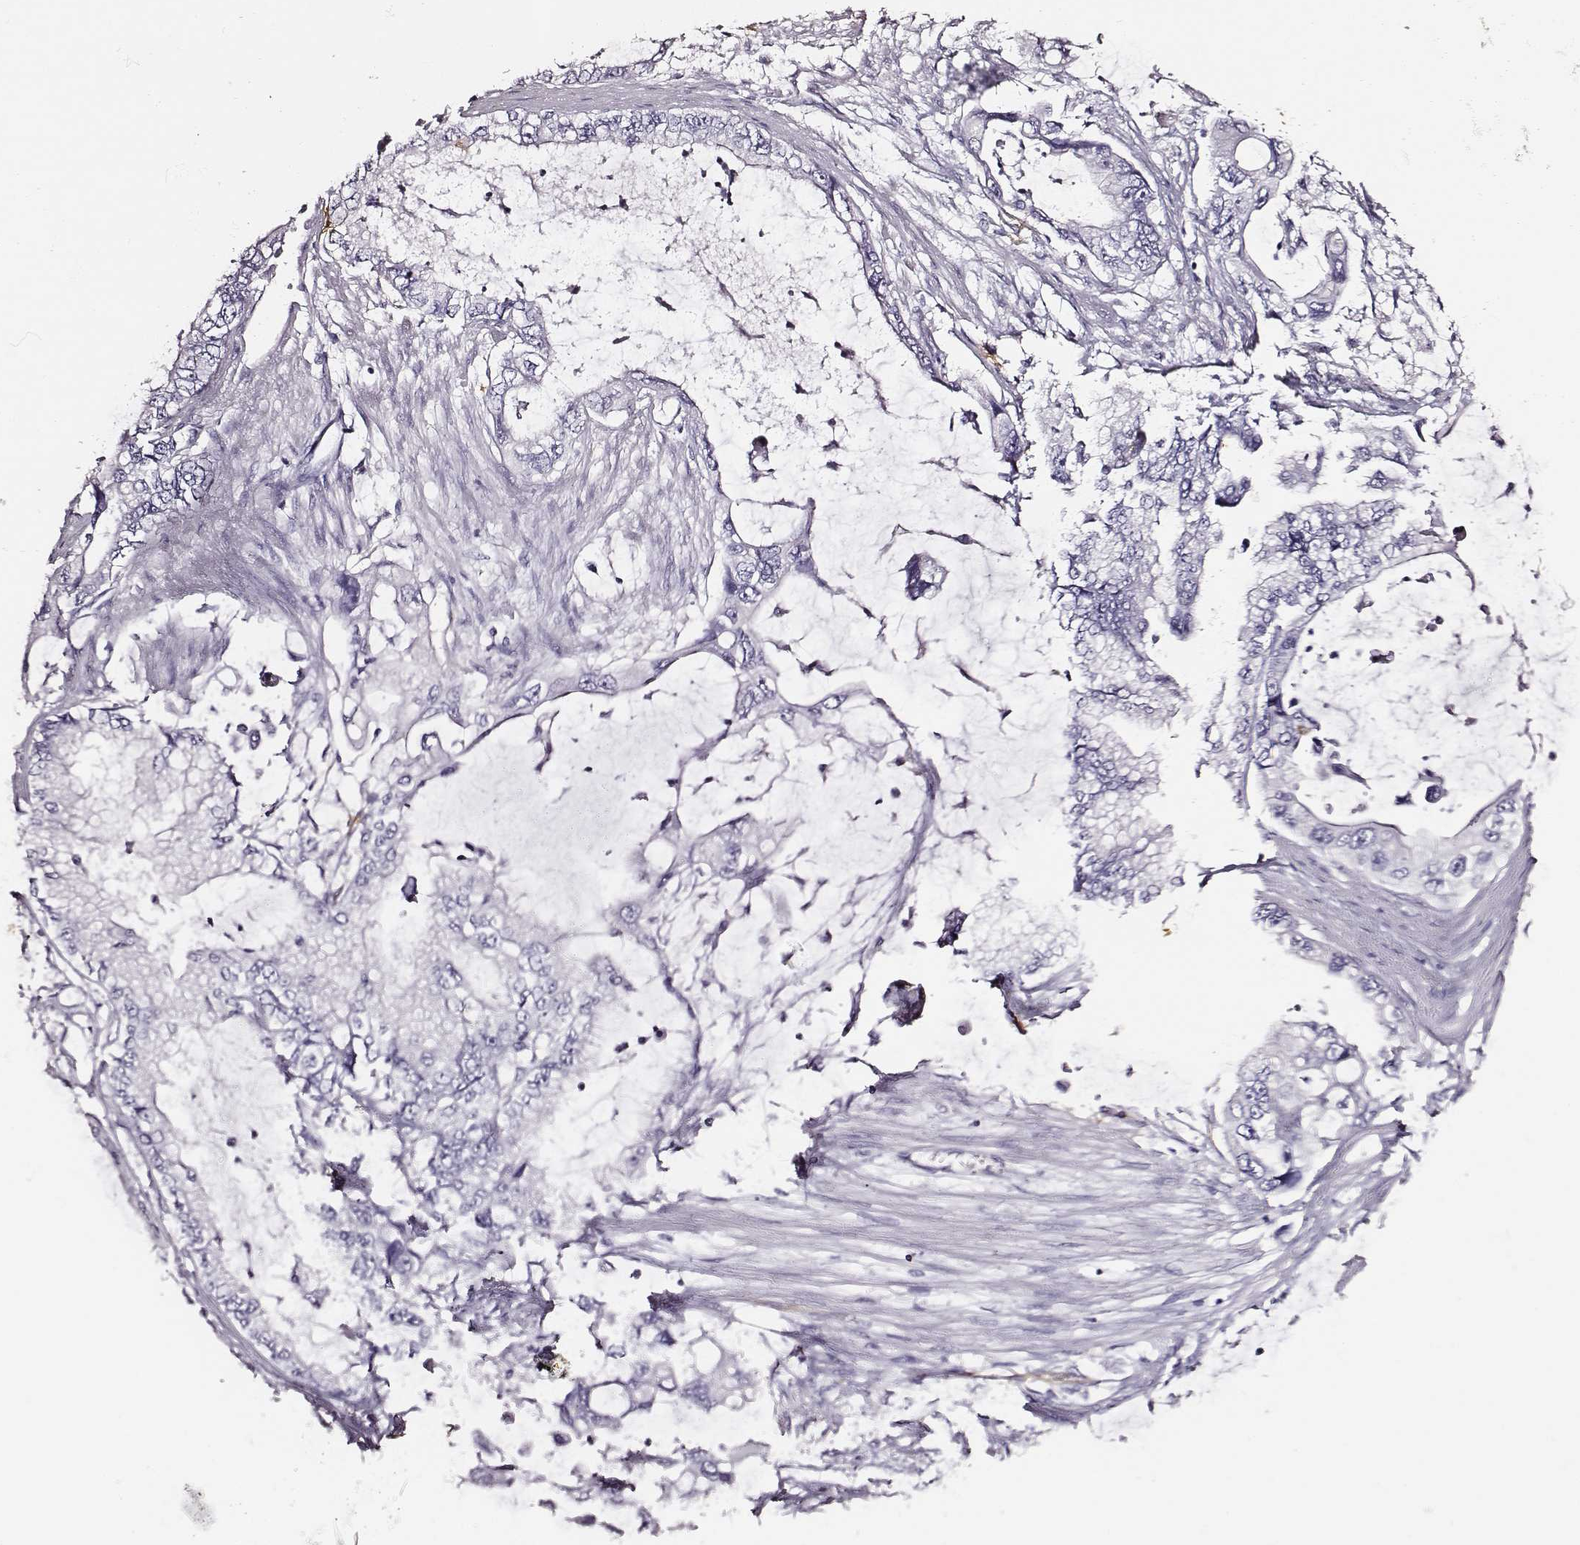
{"staining": {"intensity": "negative", "quantity": "none", "location": "none"}, "tissue": "stomach cancer", "cell_type": "Tumor cells", "image_type": "cancer", "snomed": [{"axis": "morphology", "description": "Adenocarcinoma, NOS"}, {"axis": "topography", "description": "Pancreas"}, {"axis": "topography", "description": "Stomach, upper"}, {"axis": "topography", "description": "Stomach"}], "caption": "Tumor cells are negative for protein expression in human stomach cancer (adenocarcinoma).", "gene": "DPEP1", "patient": {"sex": "male", "age": 77}}